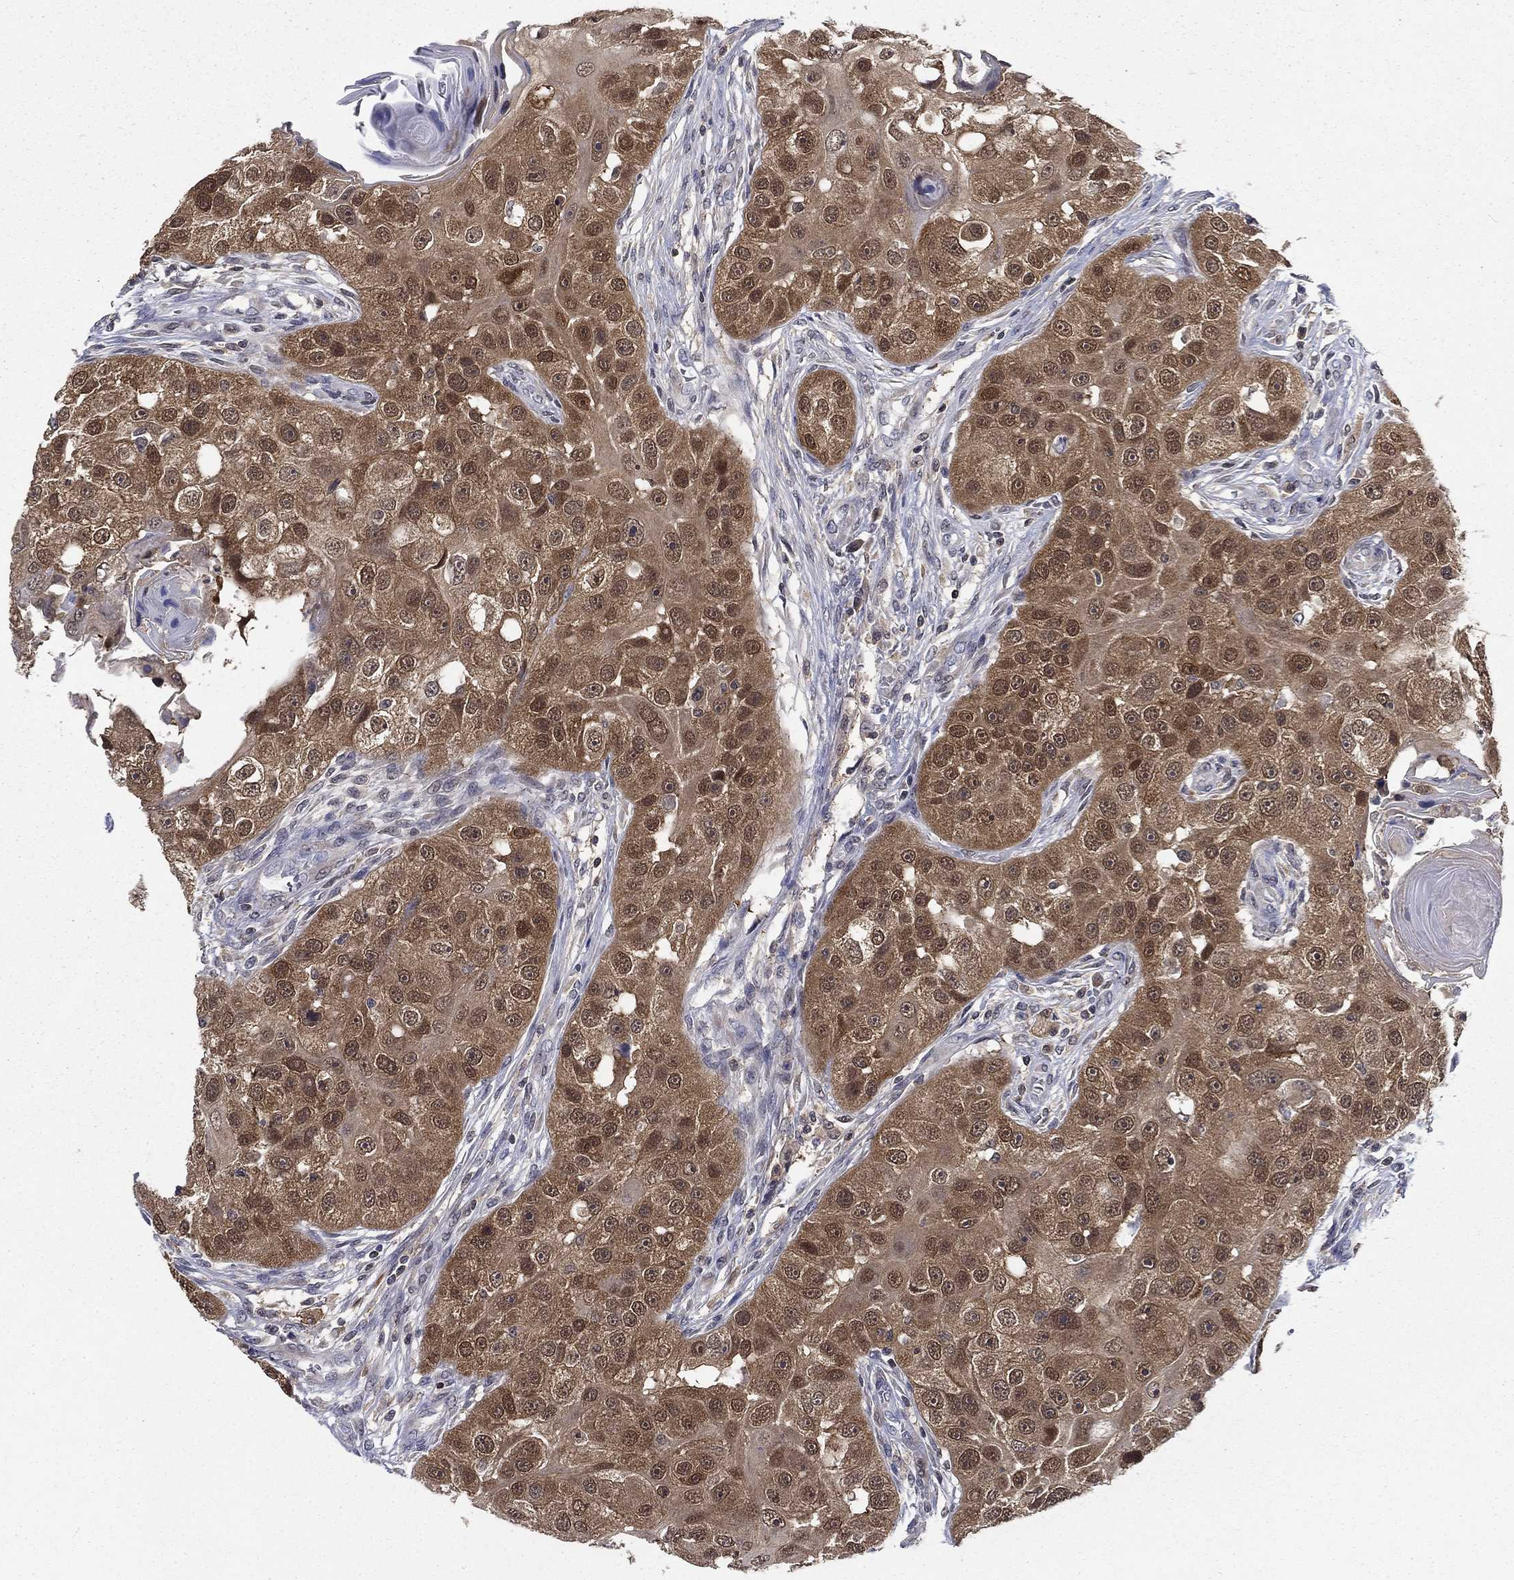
{"staining": {"intensity": "moderate", "quantity": ">75%", "location": "cytoplasmic/membranous,nuclear"}, "tissue": "head and neck cancer", "cell_type": "Tumor cells", "image_type": "cancer", "snomed": [{"axis": "morphology", "description": "Normal tissue, NOS"}, {"axis": "morphology", "description": "Squamous cell carcinoma, NOS"}, {"axis": "topography", "description": "Skeletal muscle"}, {"axis": "topography", "description": "Head-Neck"}], "caption": "Approximately >75% of tumor cells in human squamous cell carcinoma (head and neck) show moderate cytoplasmic/membranous and nuclear protein expression as visualized by brown immunohistochemical staining.", "gene": "NIT2", "patient": {"sex": "male", "age": 51}}